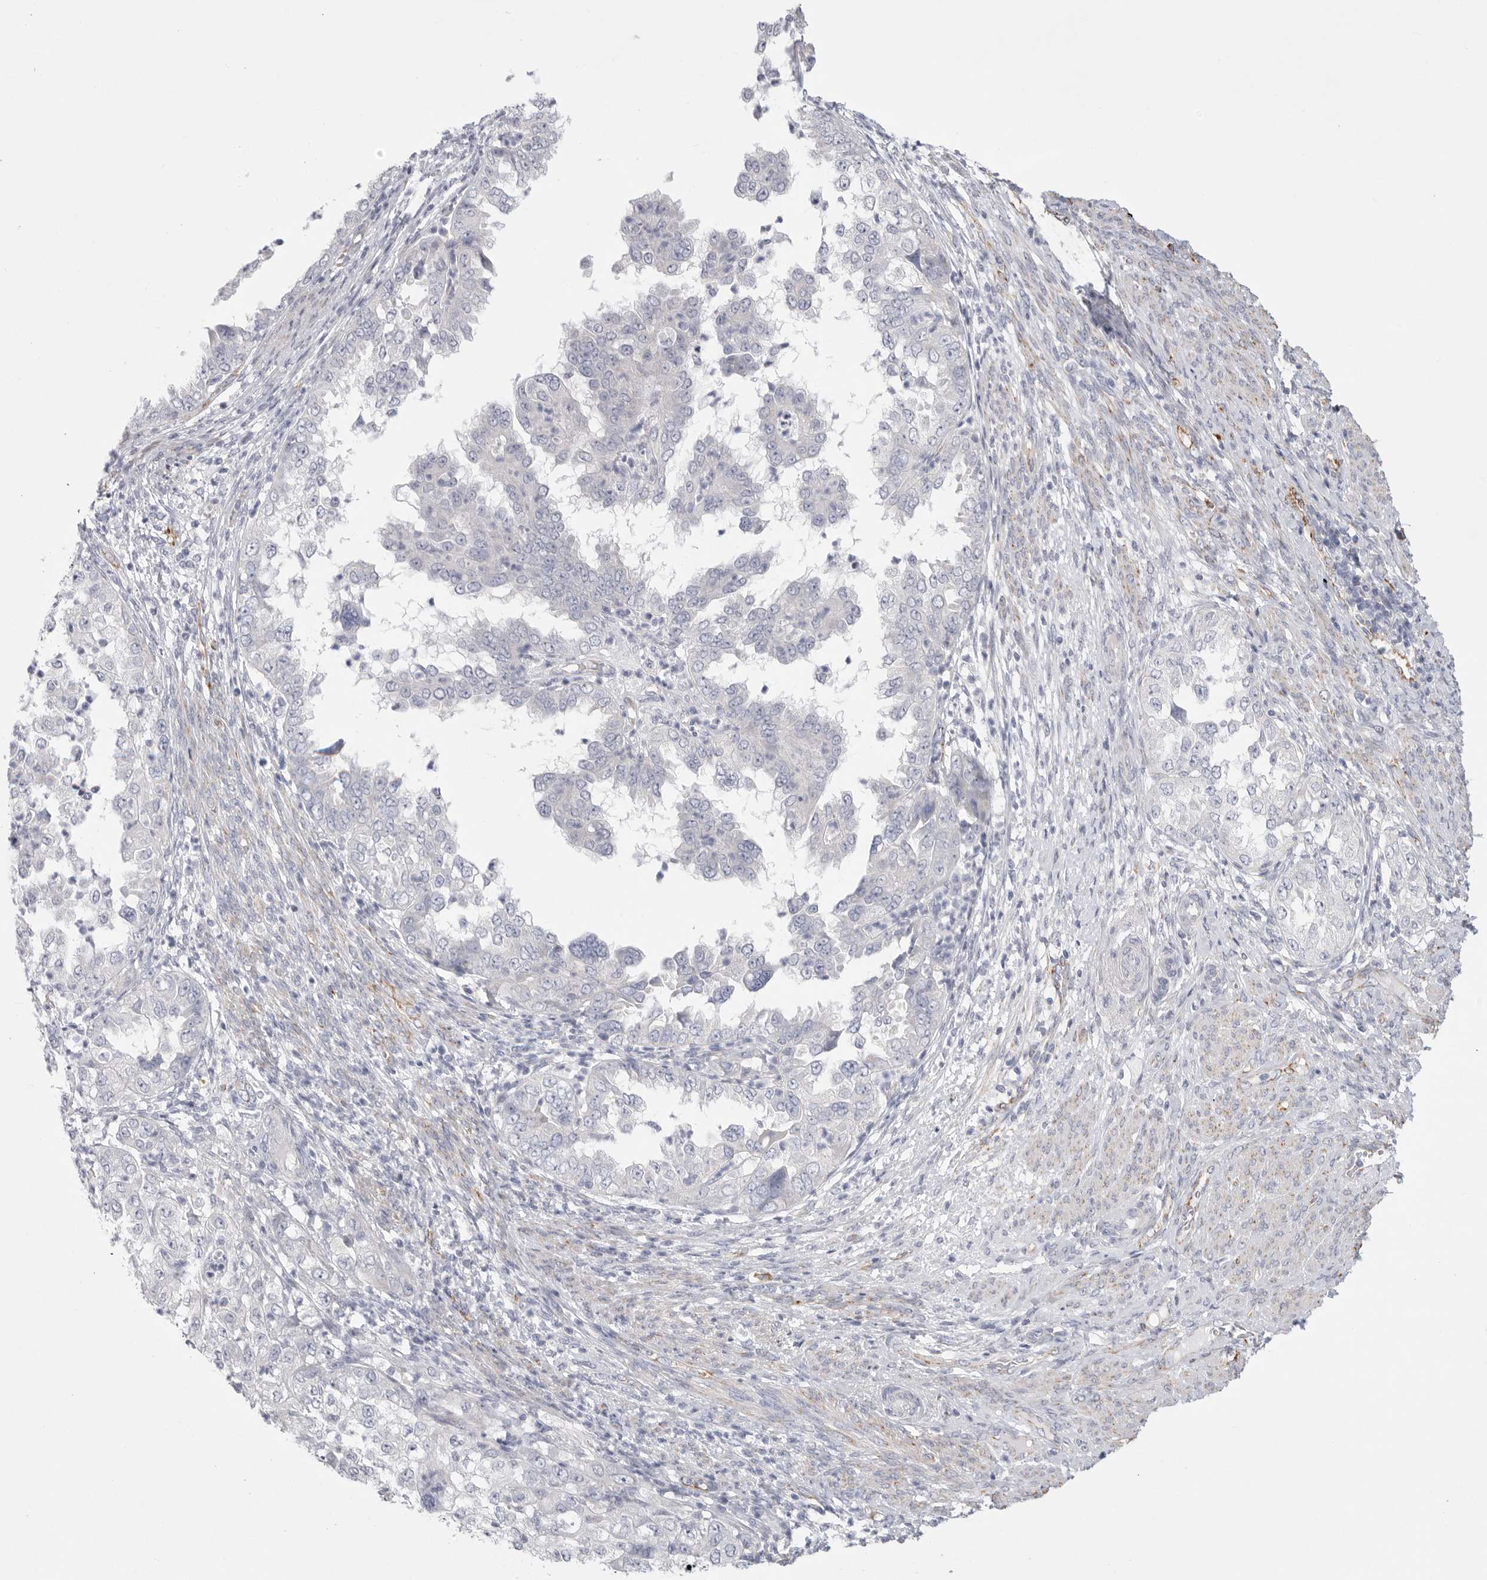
{"staining": {"intensity": "negative", "quantity": "none", "location": "none"}, "tissue": "endometrial cancer", "cell_type": "Tumor cells", "image_type": "cancer", "snomed": [{"axis": "morphology", "description": "Adenocarcinoma, NOS"}, {"axis": "topography", "description": "Endometrium"}], "caption": "Image shows no protein staining in tumor cells of endometrial adenocarcinoma tissue. (DAB (3,3'-diaminobenzidine) IHC with hematoxylin counter stain).", "gene": "ELP3", "patient": {"sex": "female", "age": 85}}